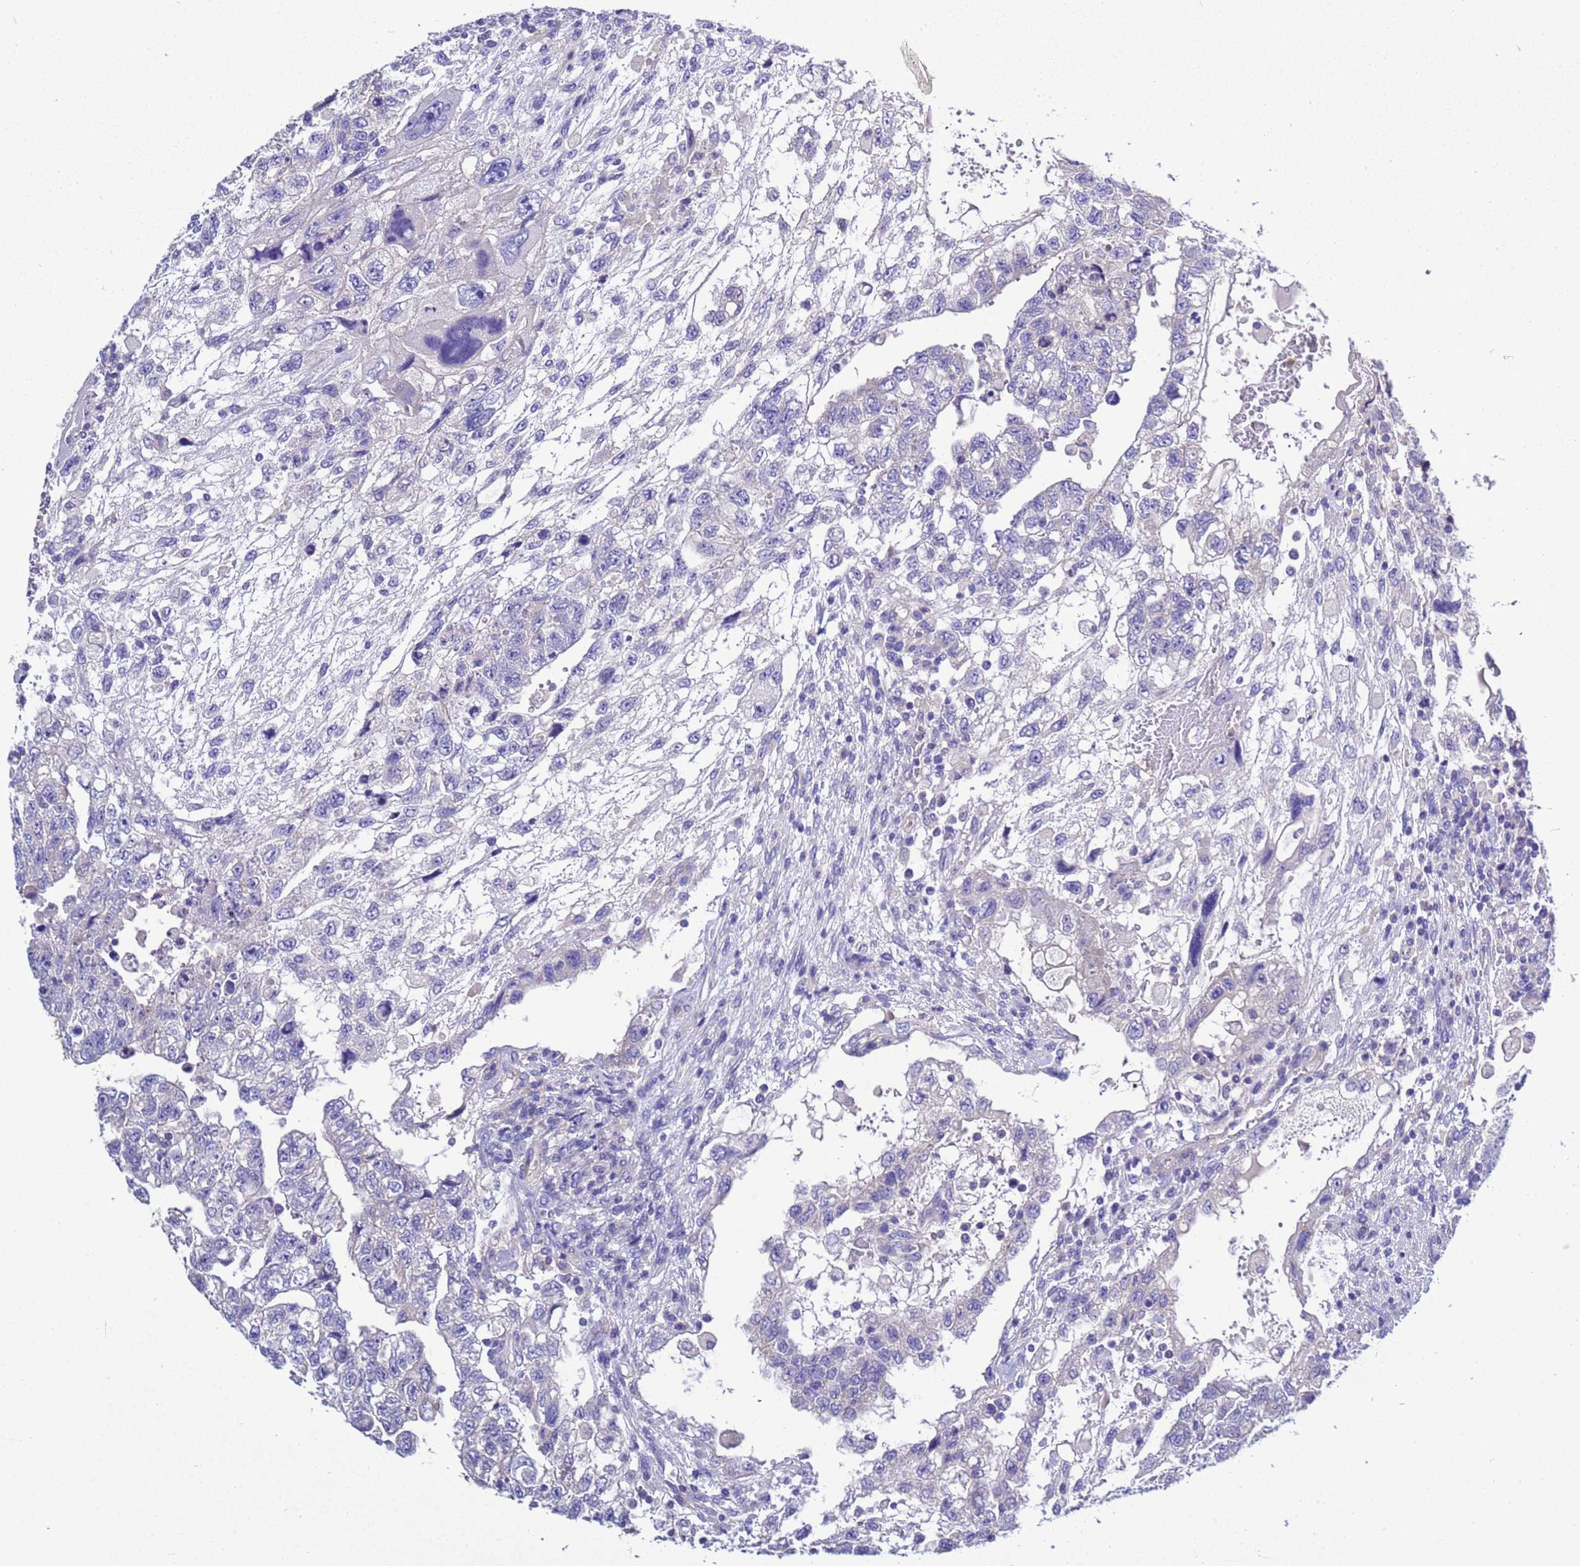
{"staining": {"intensity": "negative", "quantity": "none", "location": "none"}, "tissue": "testis cancer", "cell_type": "Tumor cells", "image_type": "cancer", "snomed": [{"axis": "morphology", "description": "Carcinoma, Embryonal, NOS"}, {"axis": "topography", "description": "Testis"}], "caption": "IHC image of neoplastic tissue: human testis cancer (embryonal carcinoma) stained with DAB demonstrates no significant protein expression in tumor cells. The staining was performed using DAB to visualize the protein expression in brown, while the nuclei were stained in blue with hematoxylin (Magnification: 20x).", "gene": "KICS2", "patient": {"sex": "male", "age": 36}}